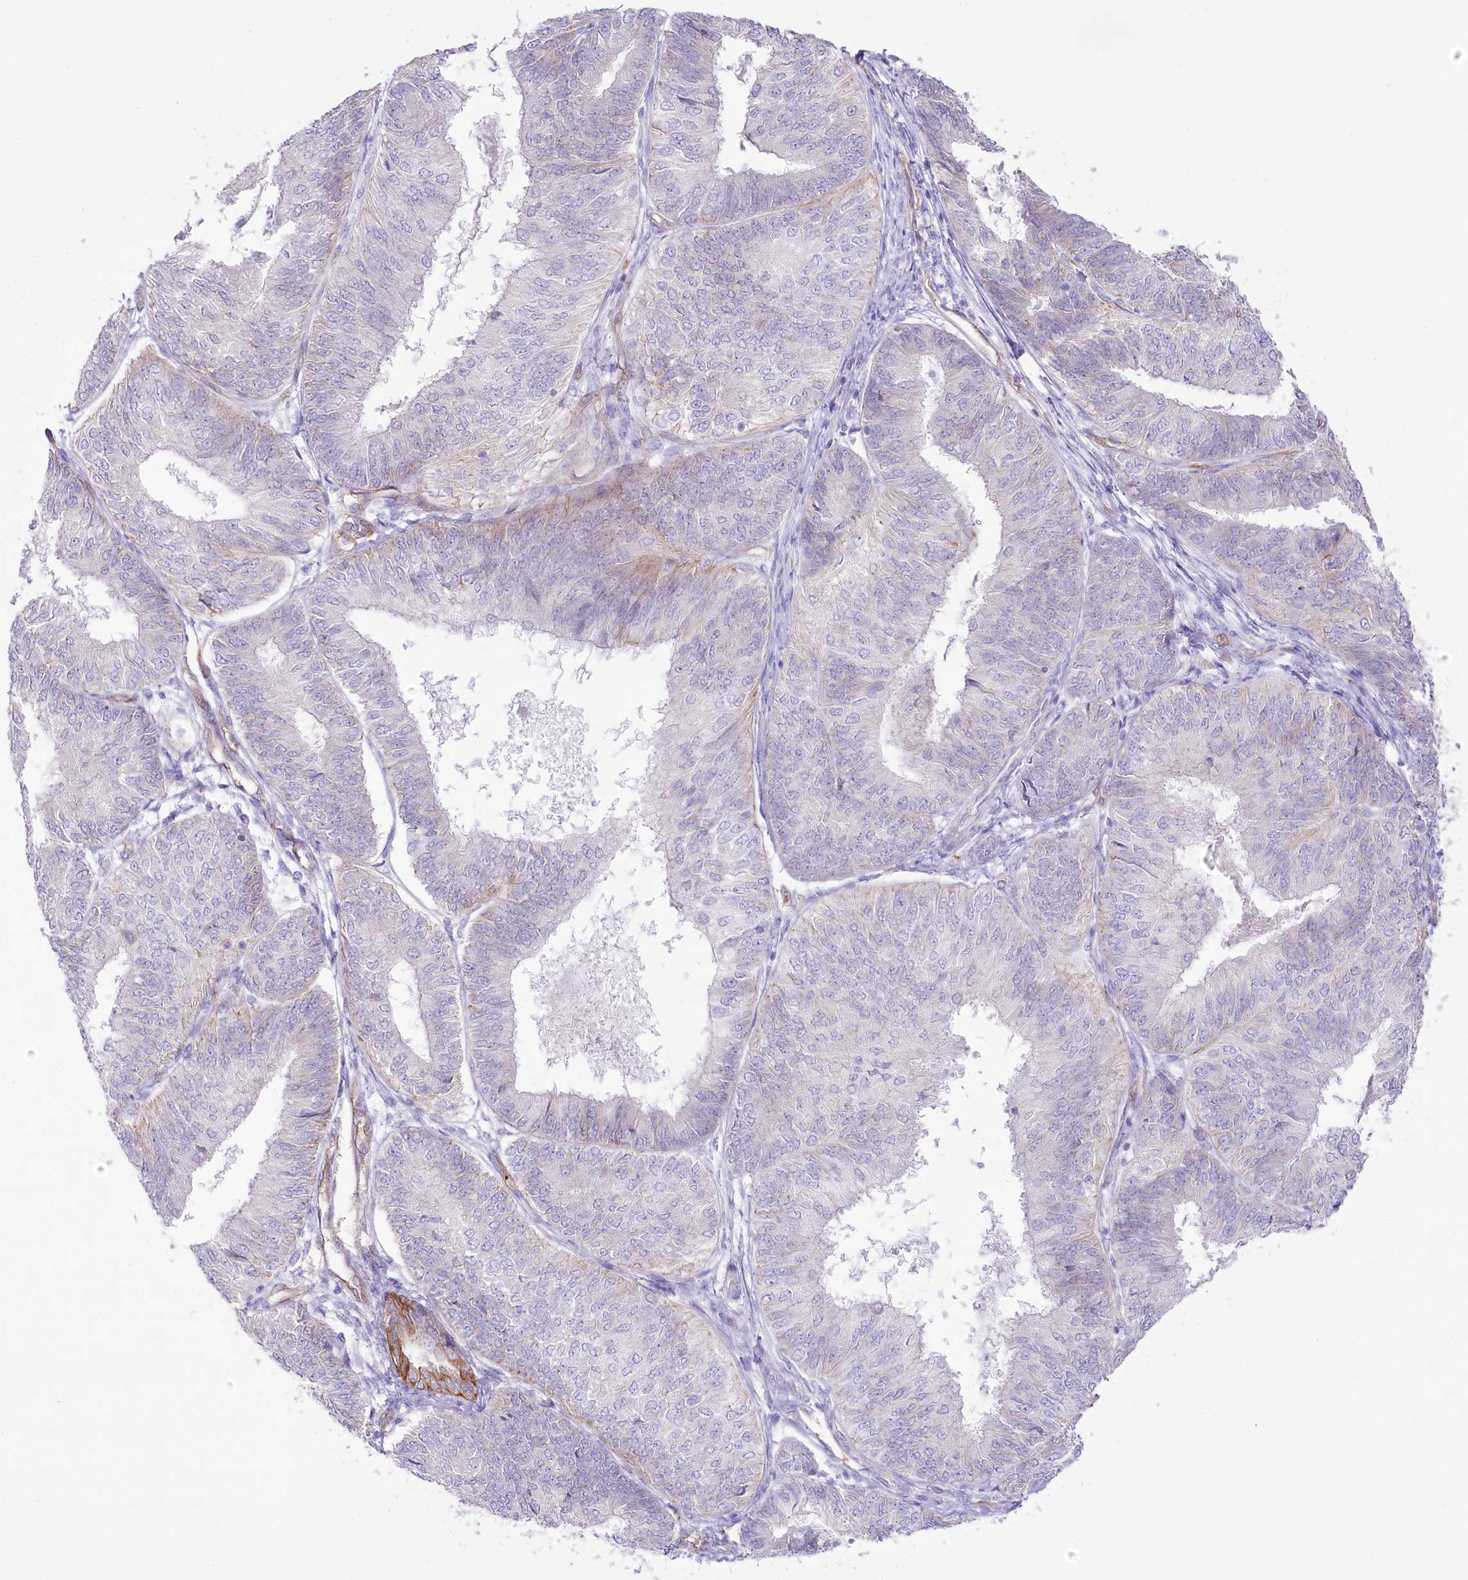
{"staining": {"intensity": "negative", "quantity": "none", "location": "none"}, "tissue": "endometrial cancer", "cell_type": "Tumor cells", "image_type": "cancer", "snomed": [{"axis": "morphology", "description": "Adenocarcinoma, NOS"}, {"axis": "topography", "description": "Endometrium"}], "caption": "The image reveals no staining of tumor cells in endometrial adenocarcinoma.", "gene": "SLC39A10", "patient": {"sex": "female", "age": 58}}